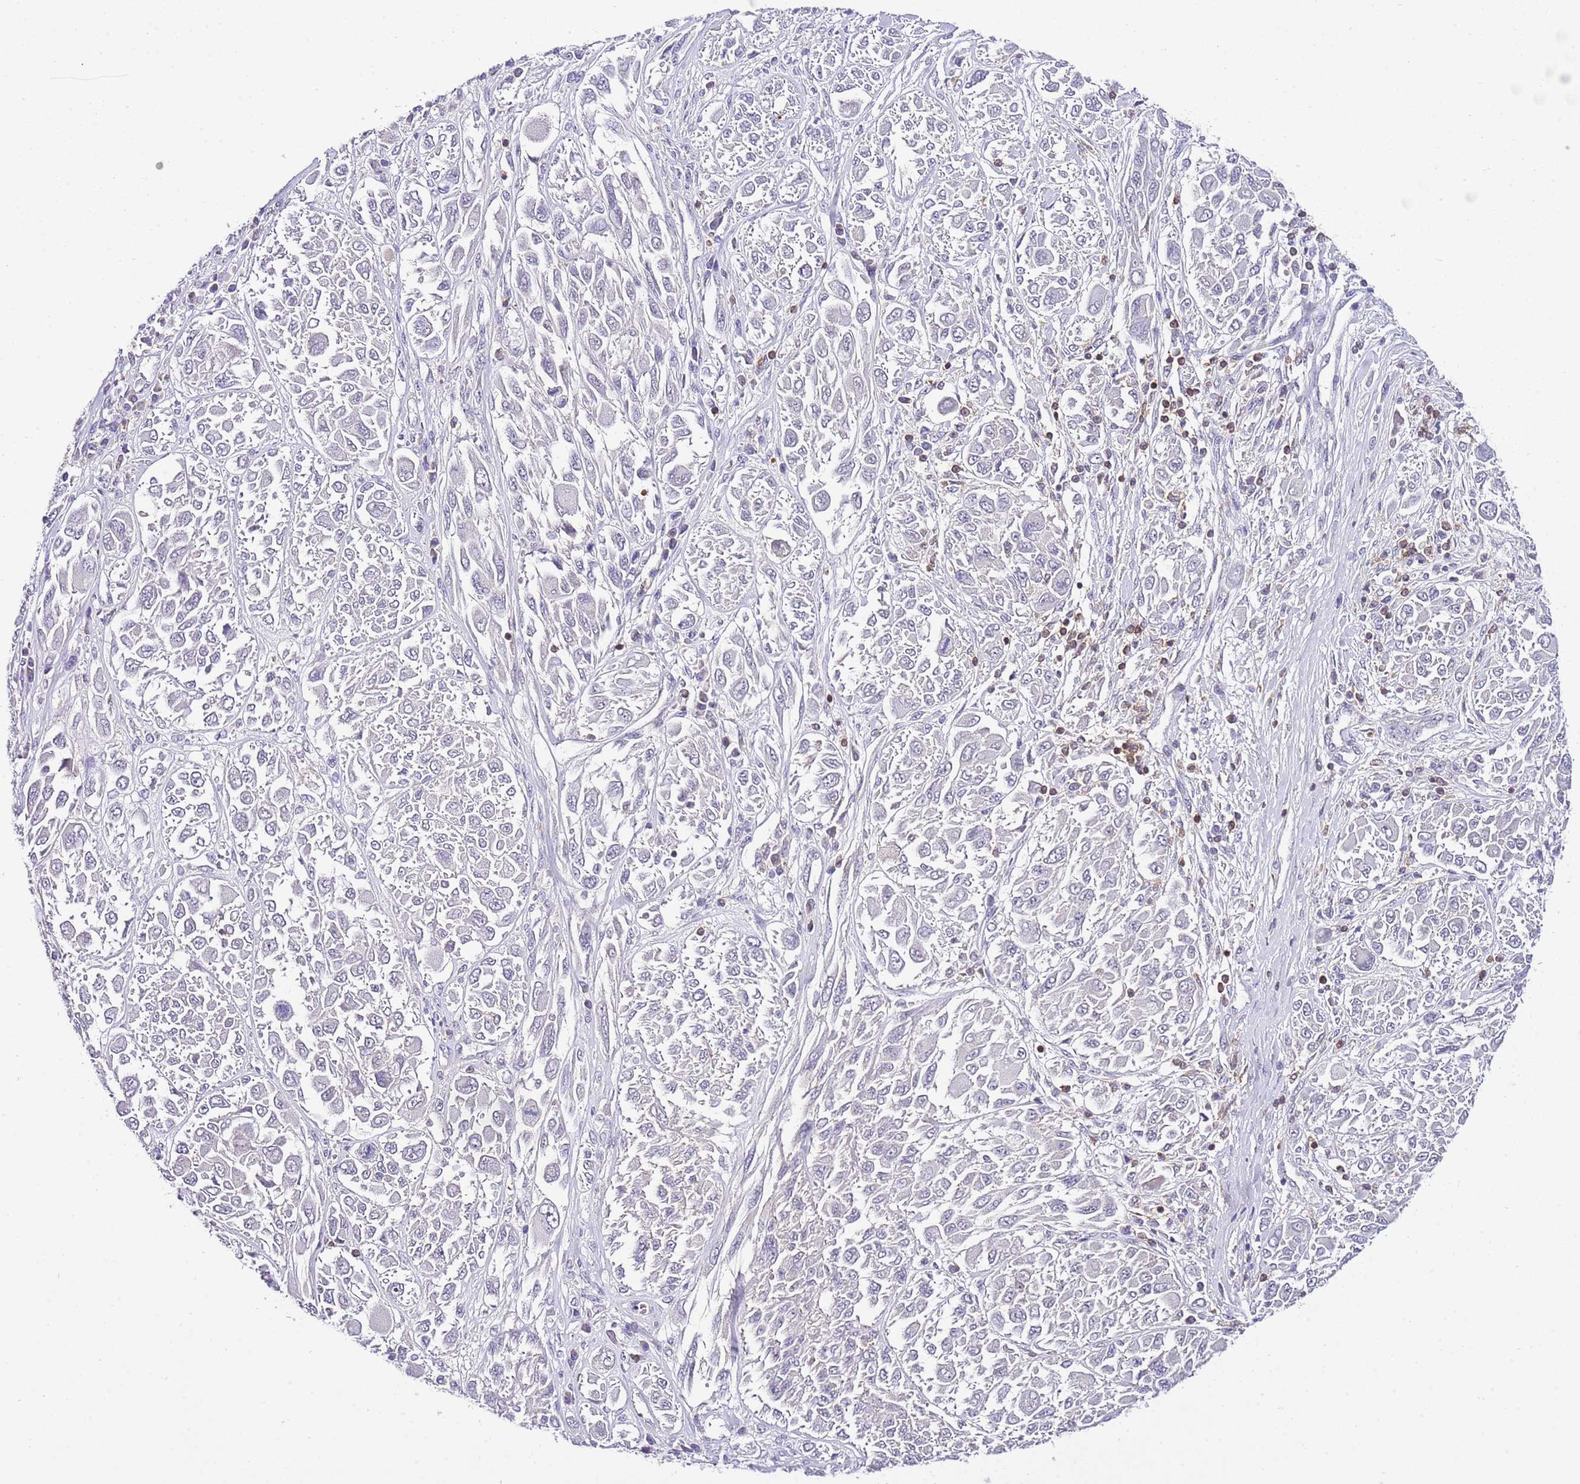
{"staining": {"intensity": "negative", "quantity": "none", "location": "none"}, "tissue": "melanoma", "cell_type": "Tumor cells", "image_type": "cancer", "snomed": [{"axis": "morphology", "description": "Malignant melanoma, NOS"}, {"axis": "topography", "description": "Skin"}], "caption": "Image shows no significant protein positivity in tumor cells of melanoma.", "gene": "EFHD1", "patient": {"sex": "female", "age": 91}}